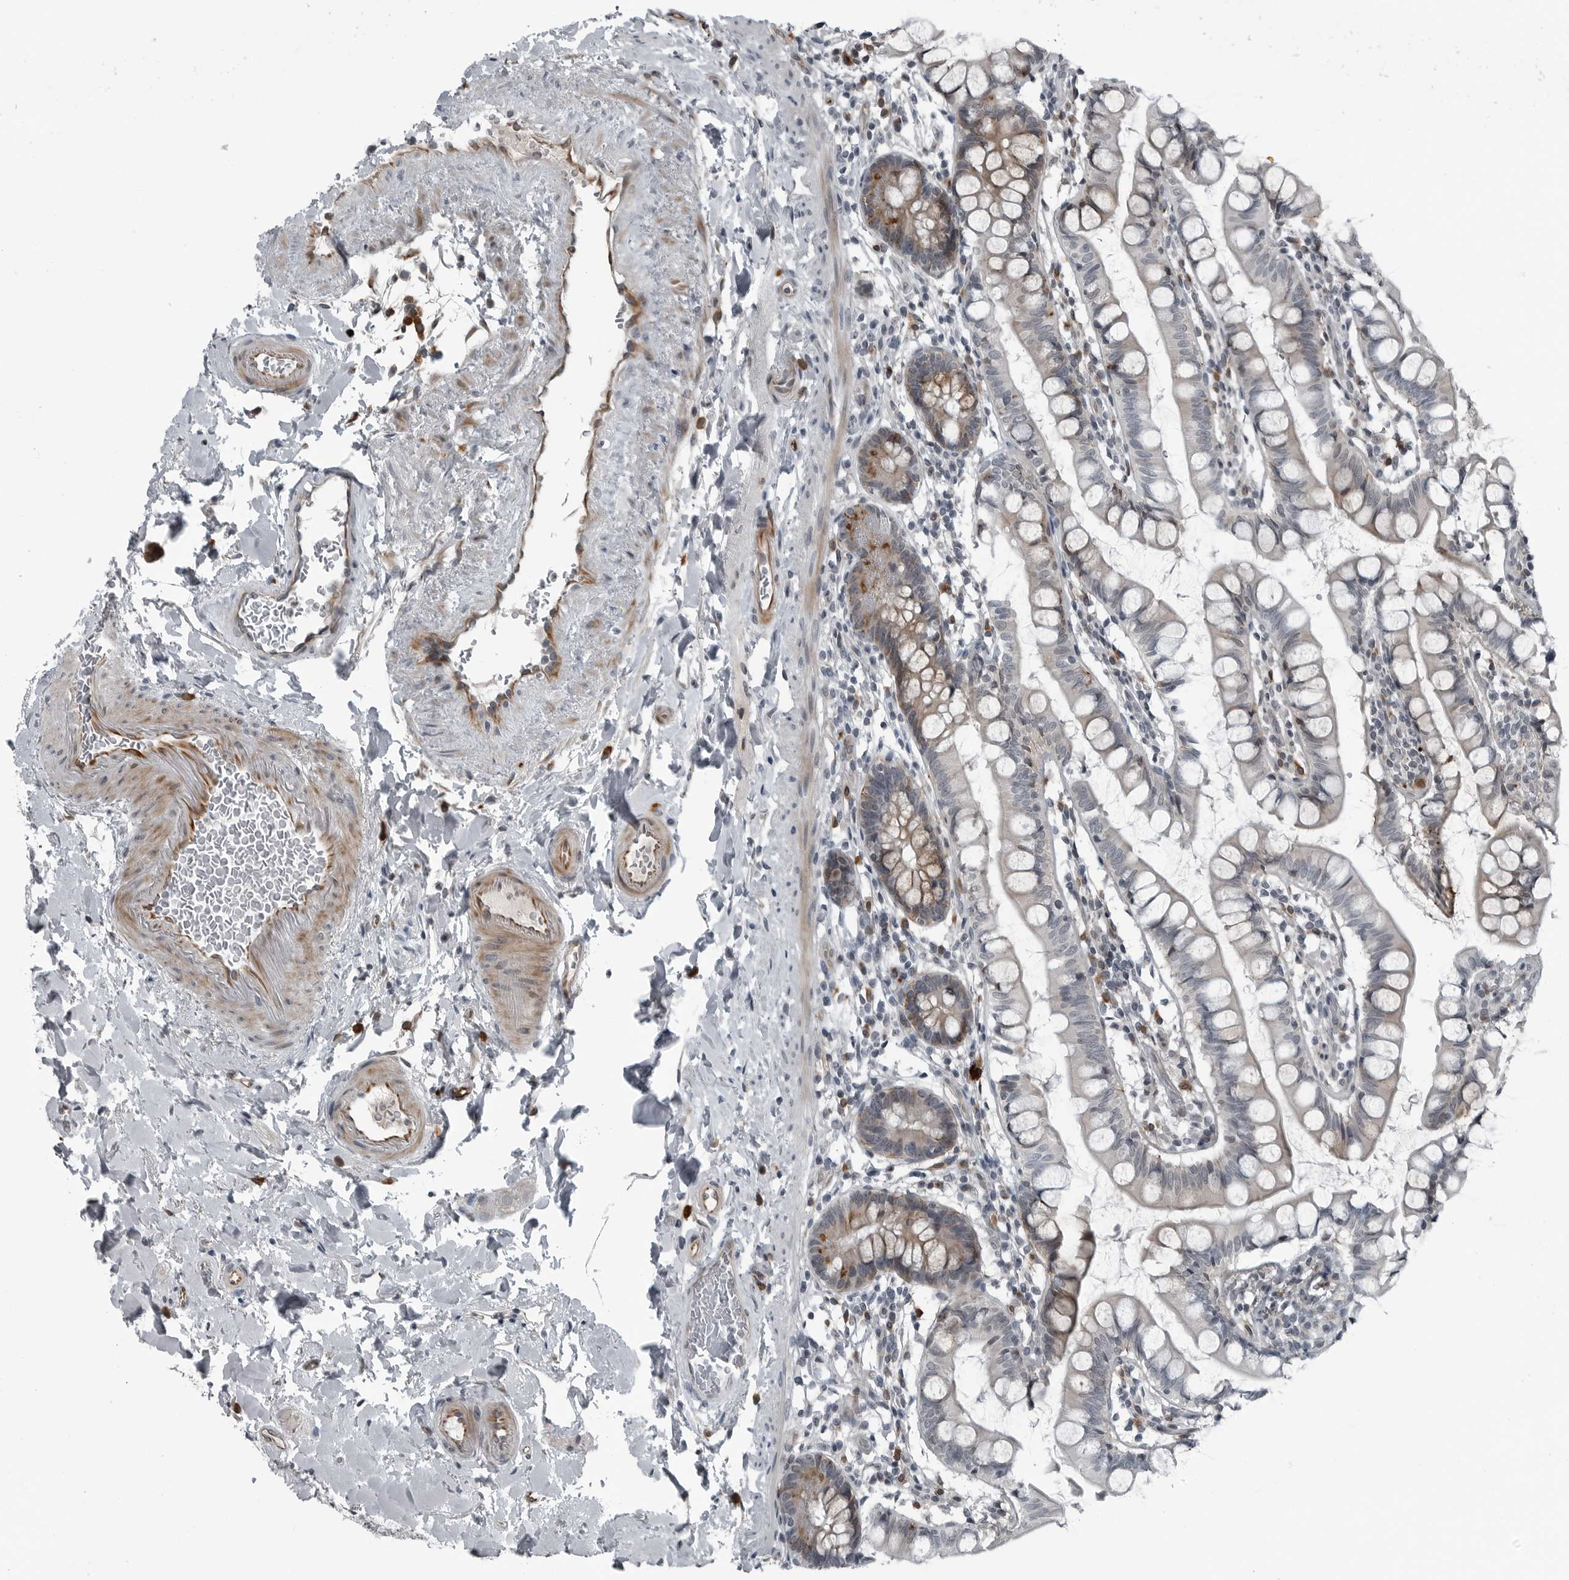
{"staining": {"intensity": "moderate", "quantity": "<25%", "location": "cytoplasmic/membranous"}, "tissue": "small intestine", "cell_type": "Glandular cells", "image_type": "normal", "snomed": [{"axis": "morphology", "description": "Normal tissue, NOS"}, {"axis": "topography", "description": "Small intestine"}], "caption": "High-power microscopy captured an immunohistochemistry image of unremarkable small intestine, revealing moderate cytoplasmic/membranous staining in approximately <25% of glandular cells. (DAB (3,3'-diaminobenzidine) IHC, brown staining for protein, blue staining for nuclei).", "gene": "GAK", "patient": {"sex": "female", "age": 84}}